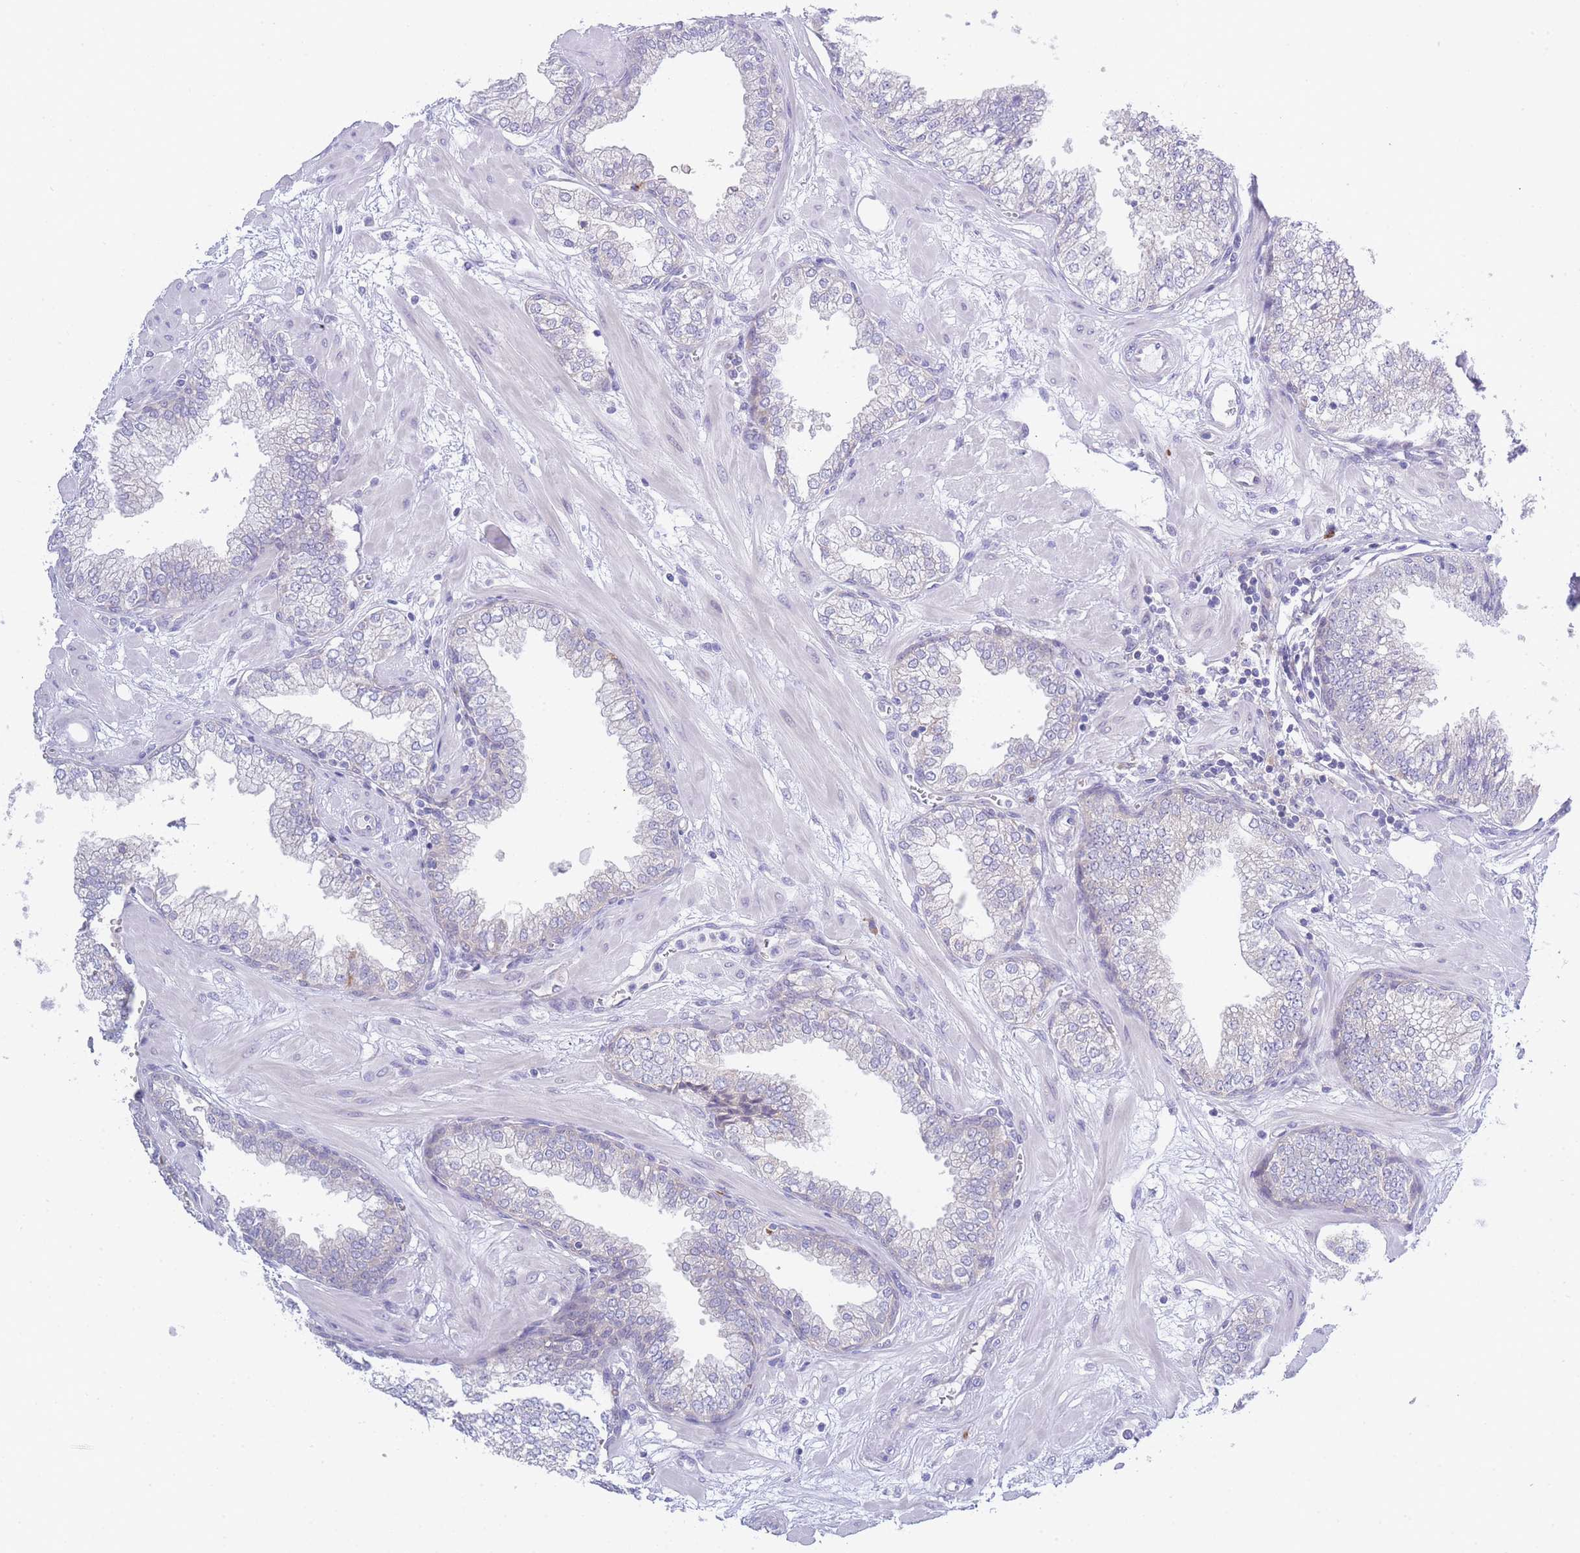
{"staining": {"intensity": "negative", "quantity": "none", "location": "none"}, "tissue": "prostate", "cell_type": "Glandular cells", "image_type": "normal", "snomed": [{"axis": "morphology", "description": "Normal tissue, NOS"}, {"axis": "morphology", "description": "Urothelial carcinoma, Low grade"}, {"axis": "topography", "description": "Urinary bladder"}, {"axis": "topography", "description": "Prostate"}], "caption": "Glandular cells show no significant positivity in benign prostate. (Immunohistochemistry, brightfield microscopy, high magnification).", "gene": "ZNF510", "patient": {"sex": "male", "age": 60}}